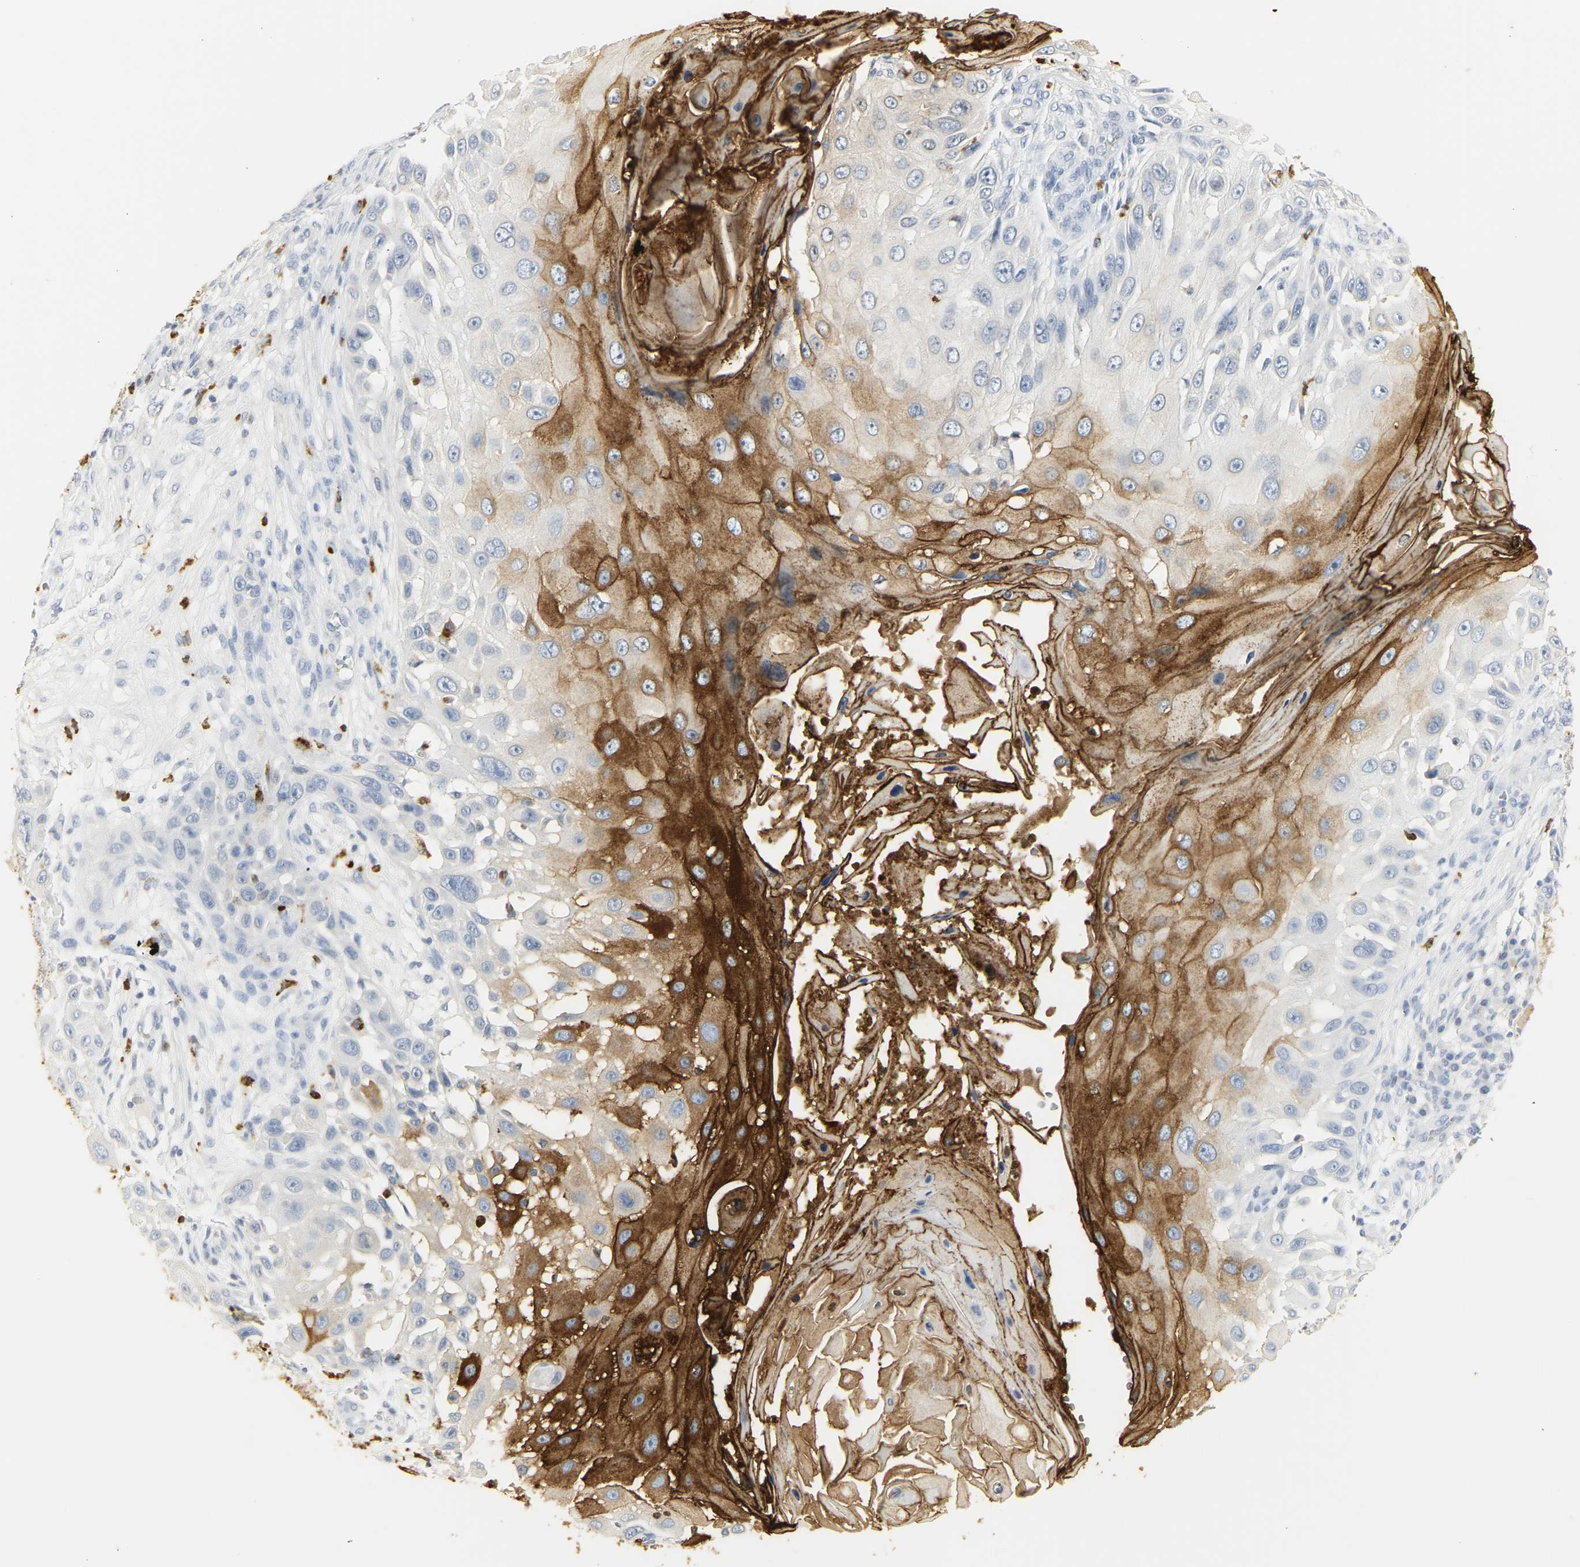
{"staining": {"intensity": "strong", "quantity": "<25%", "location": "cytoplasmic/membranous"}, "tissue": "skin cancer", "cell_type": "Tumor cells", "image_type": "cancer", "snomed": [{"axis": "morphology", "description": "Squamous cell carcinoma, NOS"}, {"axis": "topography", "description": "Skin"}], "caption": "Immunohistochemical staining of human skin cancer (squamous cell carcinoma) displays medium levels of strong cytoplasmic/membranous protein positivity in about <25% of tumor cells. (DAB = brown stain, brightfield microscopy at high magnification).", "gene": "CEACAM5", "patient": {"sex": "female", "age": 44}}